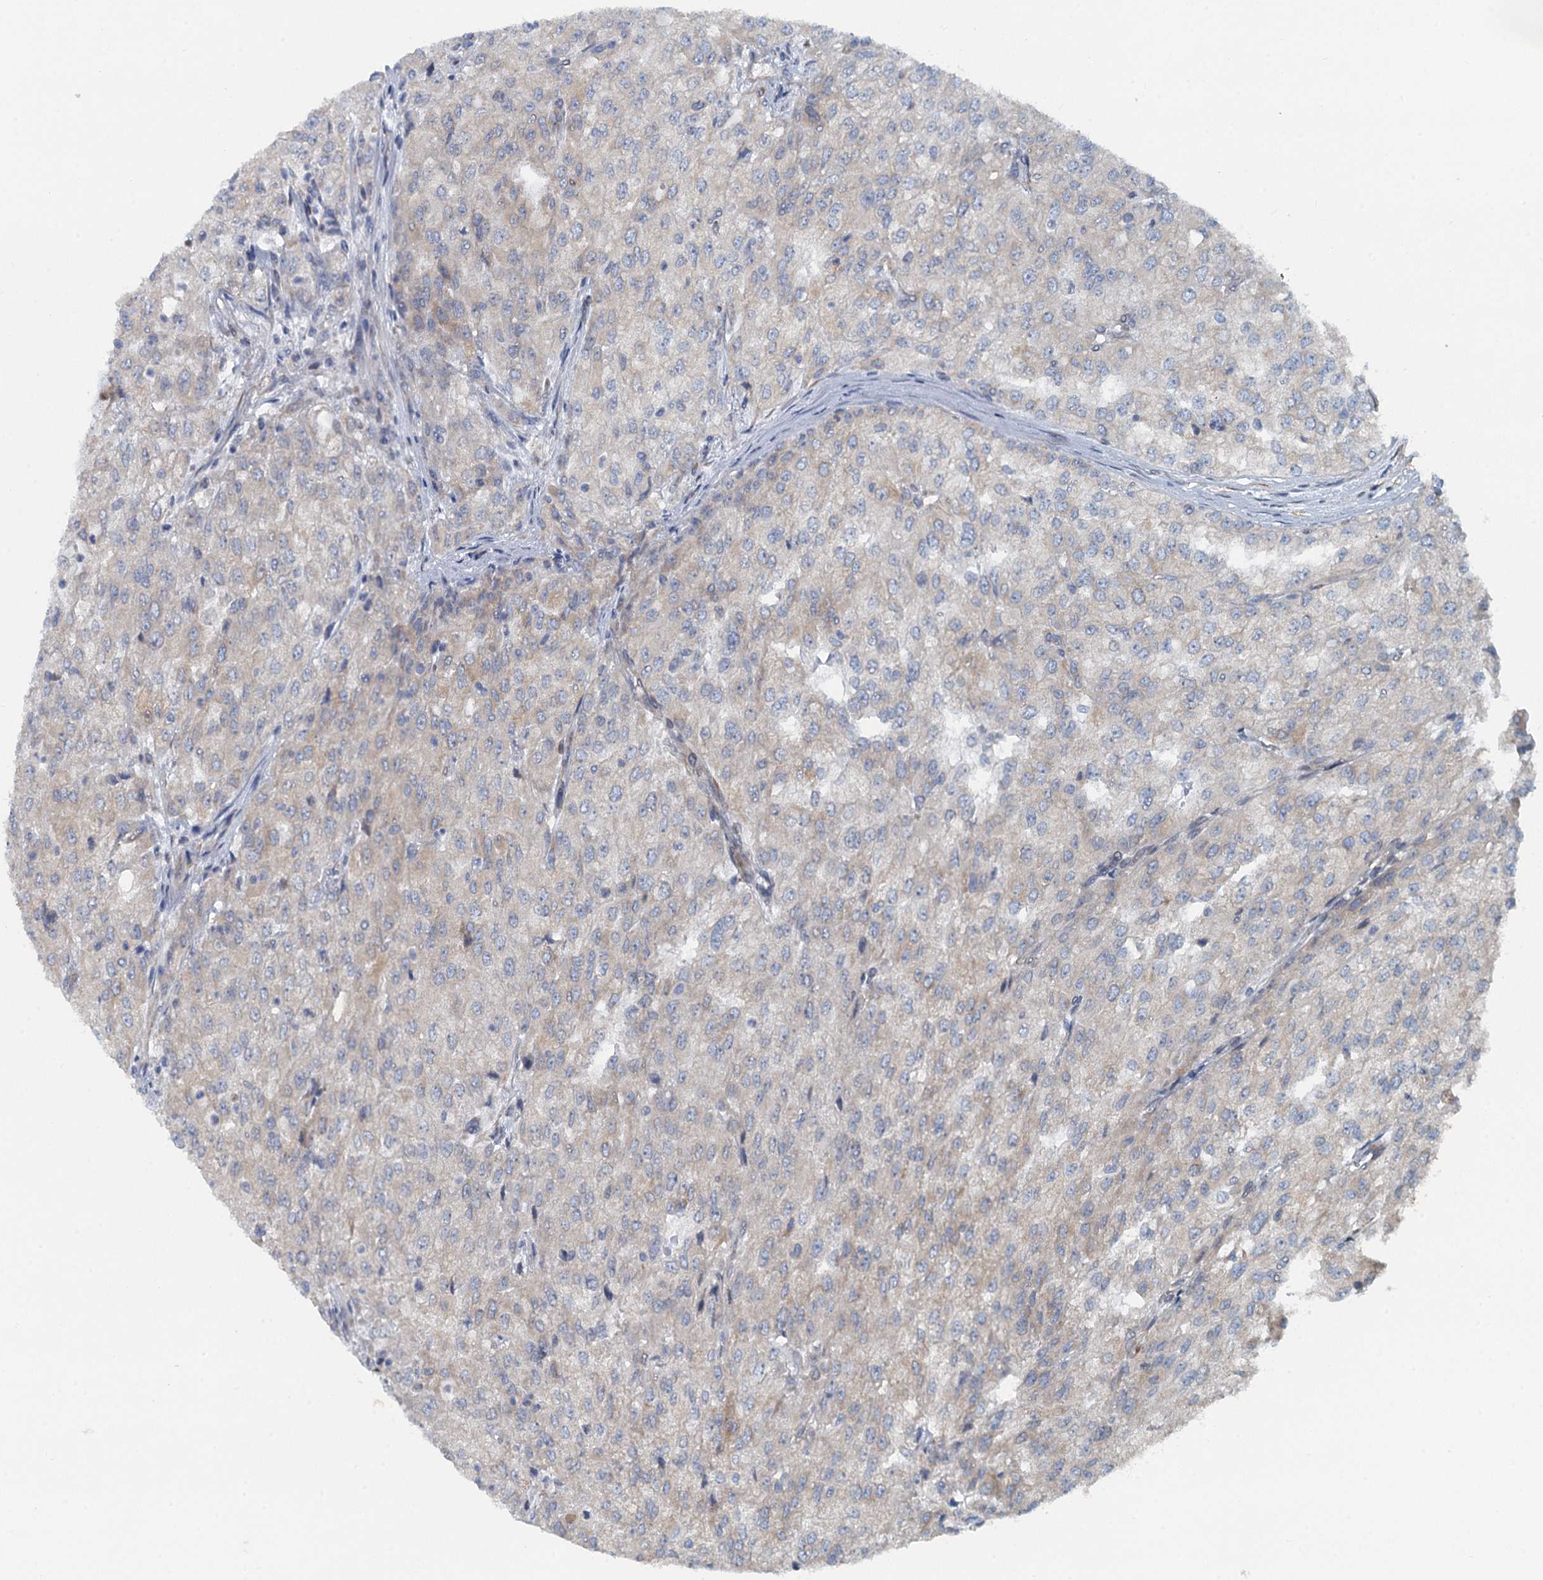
{"staining": {"intensity": "negative", "quantity": "none", "location": "none"}, "tissue": "renal cancer", "cell_type": "Tumor cells", "image_type": "cancer", "snomed": [{"axis": "morphology", "description": "Adenocarcinoma, NOS"}, {"axis": "topography", "description": "Kidney"}], "caption": "IHC photomicrograph of neoplastic tissue: human renal cancer (adenocarcinoma) stained with DAB (3,3'-diaminobenzidine) exhibits no significant protein positivity in tumor cells.", "gene": "POGLUT3", "patient": {"sex": "female", "age": 54}}